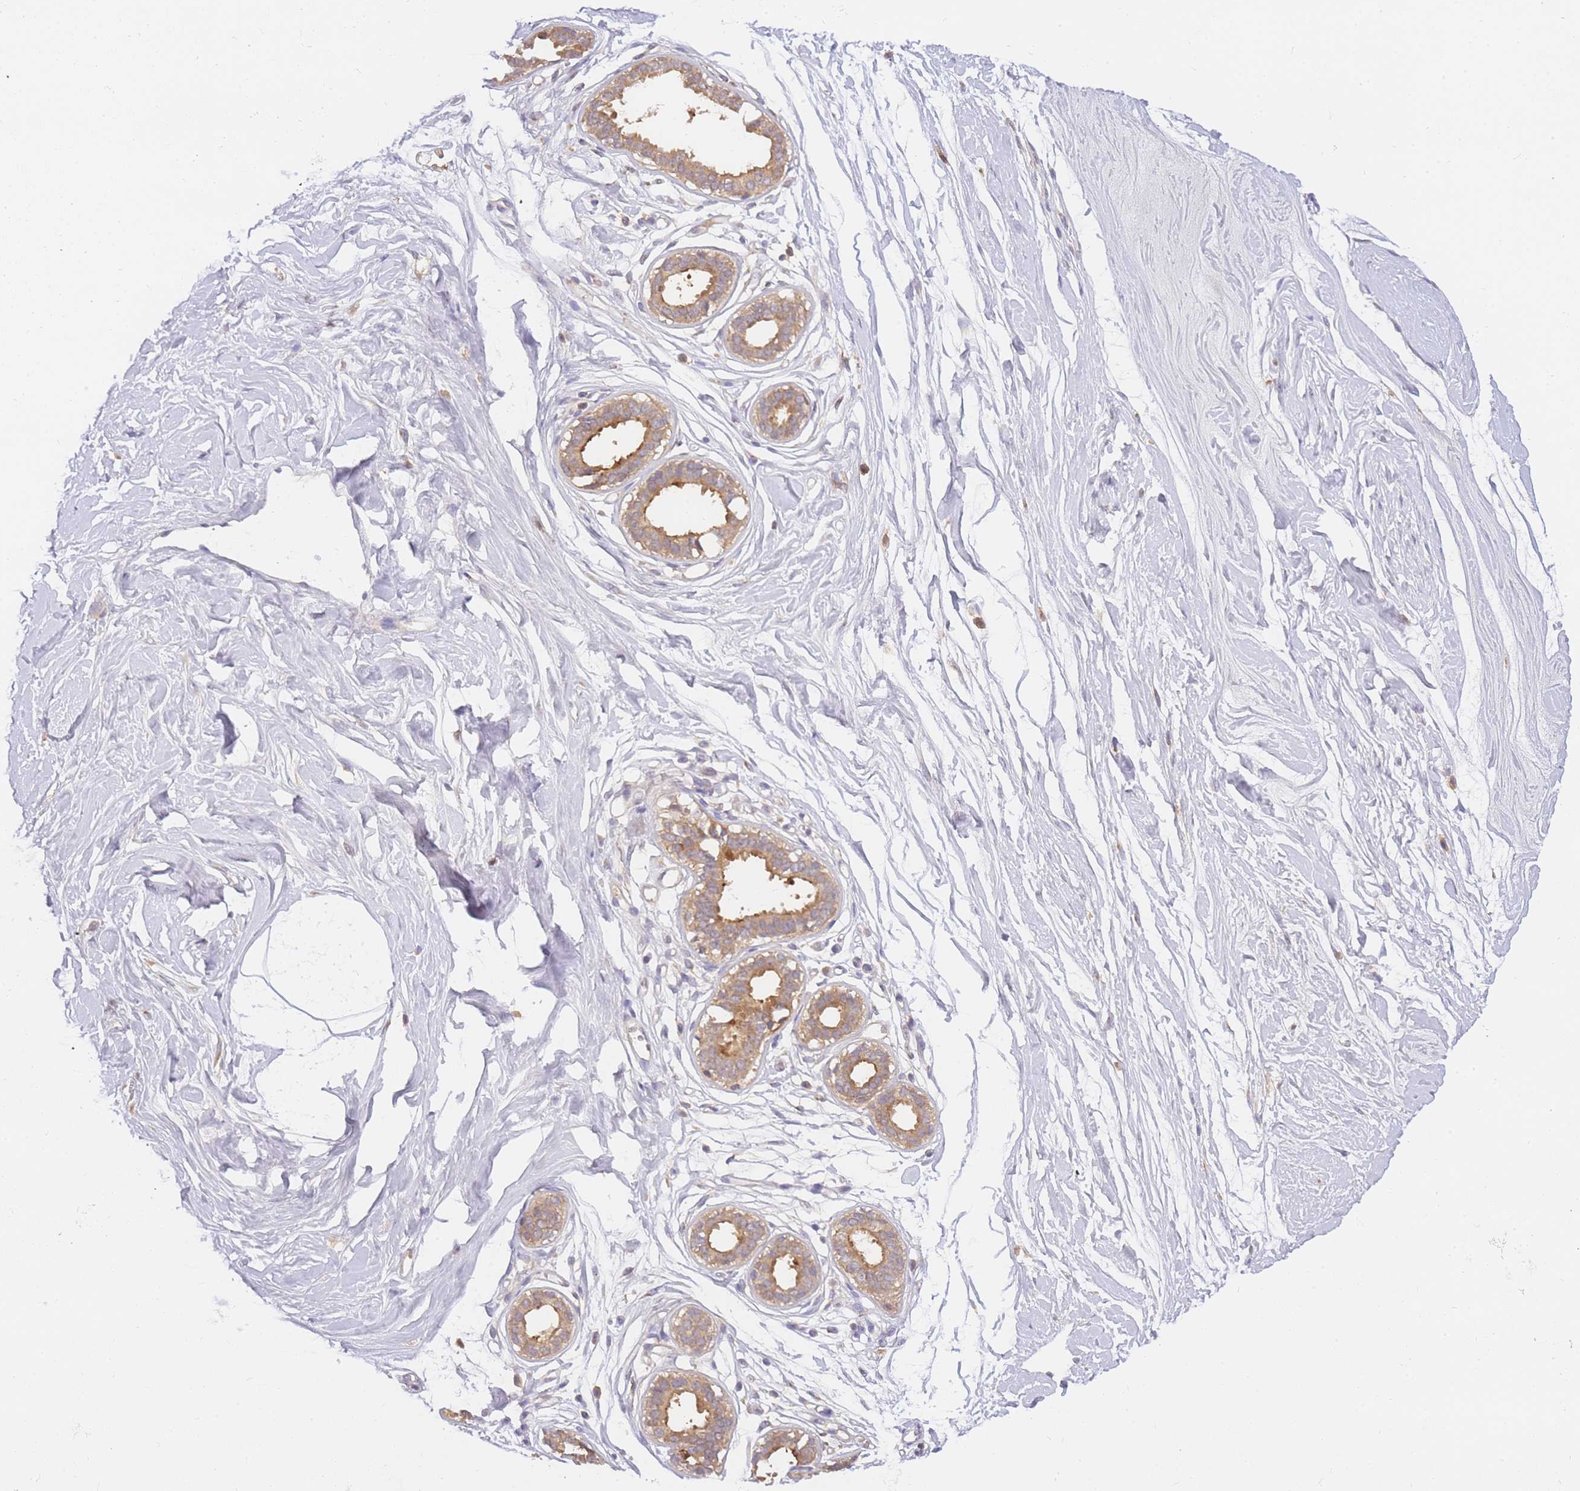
{"staining": {"intensity": "negative", "quantity": "none", "location": "none"}, "tissue": "breast", "cell_type": "Adipocytes", "image_type": "normal", "snomed": [{"axis": "morphology", "description": "Normal tissue, NOS"}, {"axis": "topography", "description": "Breast"}], "caption": "IHC histopathology image of benign breast: human breast stained with DAB displays no significant protein expression in adipocytes. (DAB (3,3'-diaminobenzidine) immunohistochemistry (IHC), high magnification).", "gene": "ZNF577", "patient": {"sex": "female", "age": 45}}